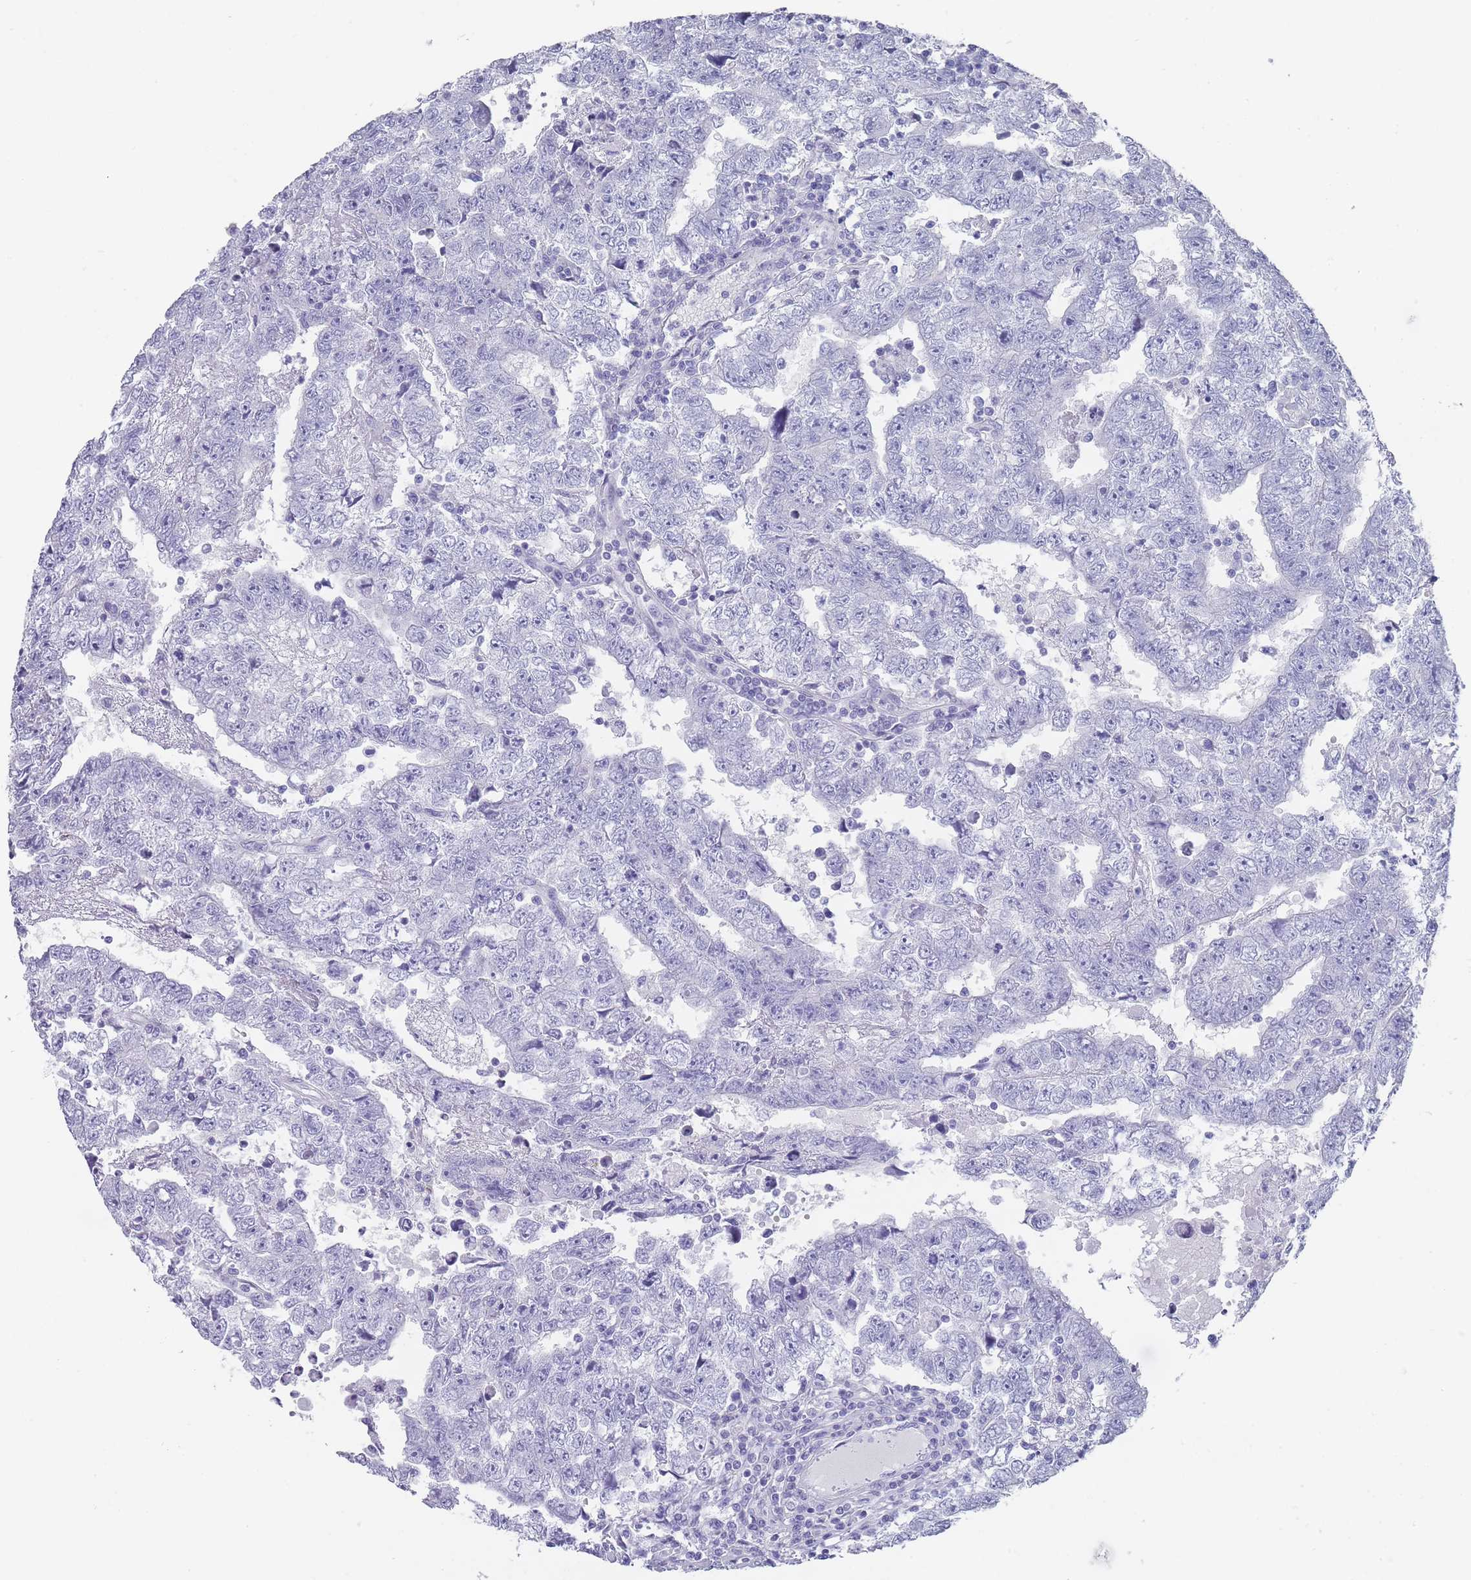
{"staining": {"intensity": "negative", "quantity": "none", "location": "none"}, "tissue": "testis cancer", "cell_type": "Tumor cells", "image_type": "cancer", "snomed": [{"axis": "morphology", "description": "Carcinoma, Embryonal, NOS"}, {"axis": "topography", "description": "Testis"}], "caption": "Histopathology image shows no significant protein positivity in tumor cells of embryonal carcinoma (testis).", "gene": "RAB2B", "patient": {"sex": "male", "age": 25}}